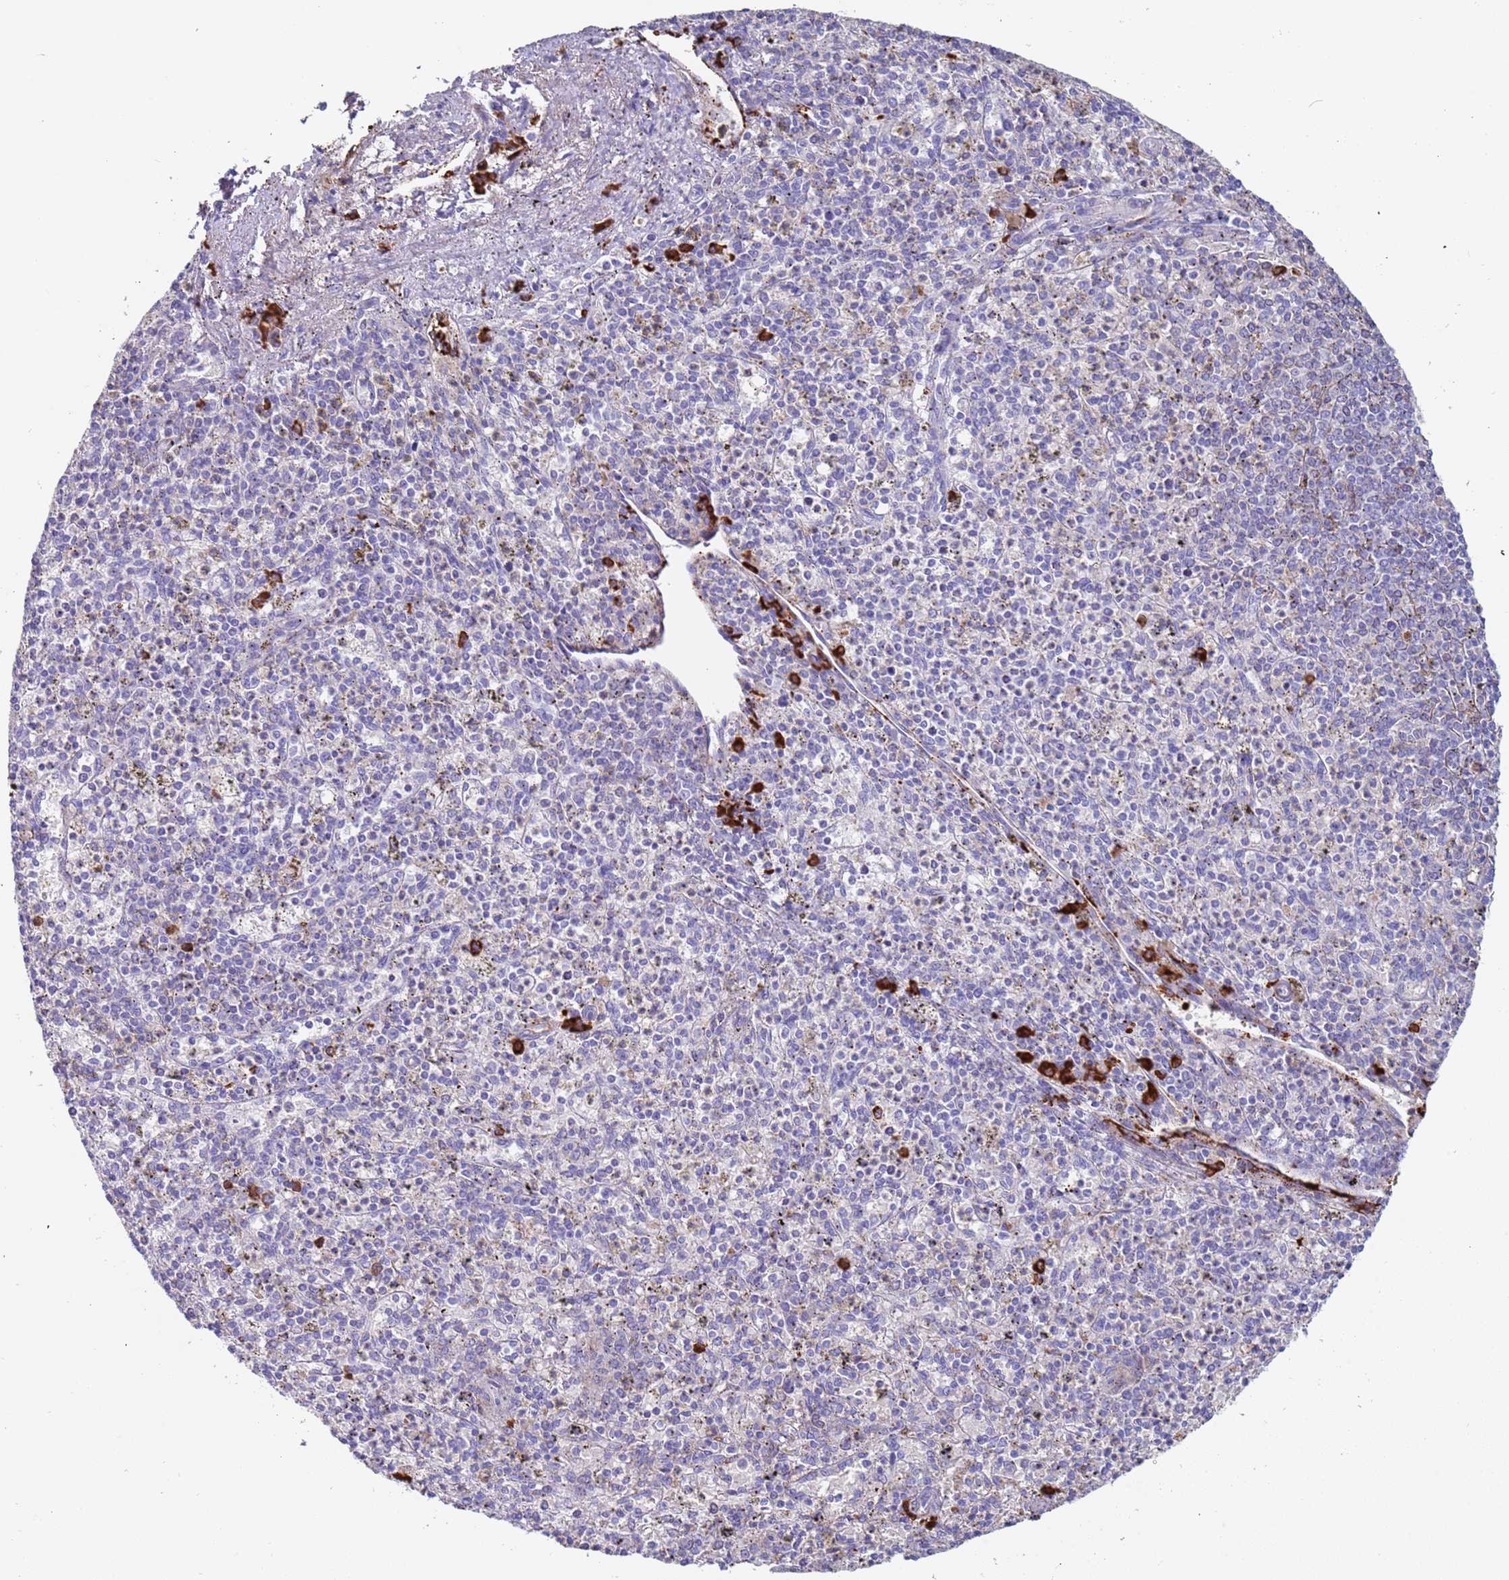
{"staining": {"intensity": "strong", "quantity": "<25%", "location": "cytoplasmic/membranous"}, "tissue": "spleen", "cell_type": "Cells in red pulp", "image_type": "normal", "snomed": [{"axis": "morphology", "description": "Normal tissue, NOS"}, {"axis": "topography", "description": "Spleen"}], "caption": "A high-resolution image shows IHC staining of benign spleen, which exhibits strong cytoplasmic/membranous expression in approximately <25% of cells in red pulp. (brown staining indicates protein expression, while blue staining denotes nuclei).", "gene": "CYSLTR2", "patient": {"sex": "male", "age": 72}}